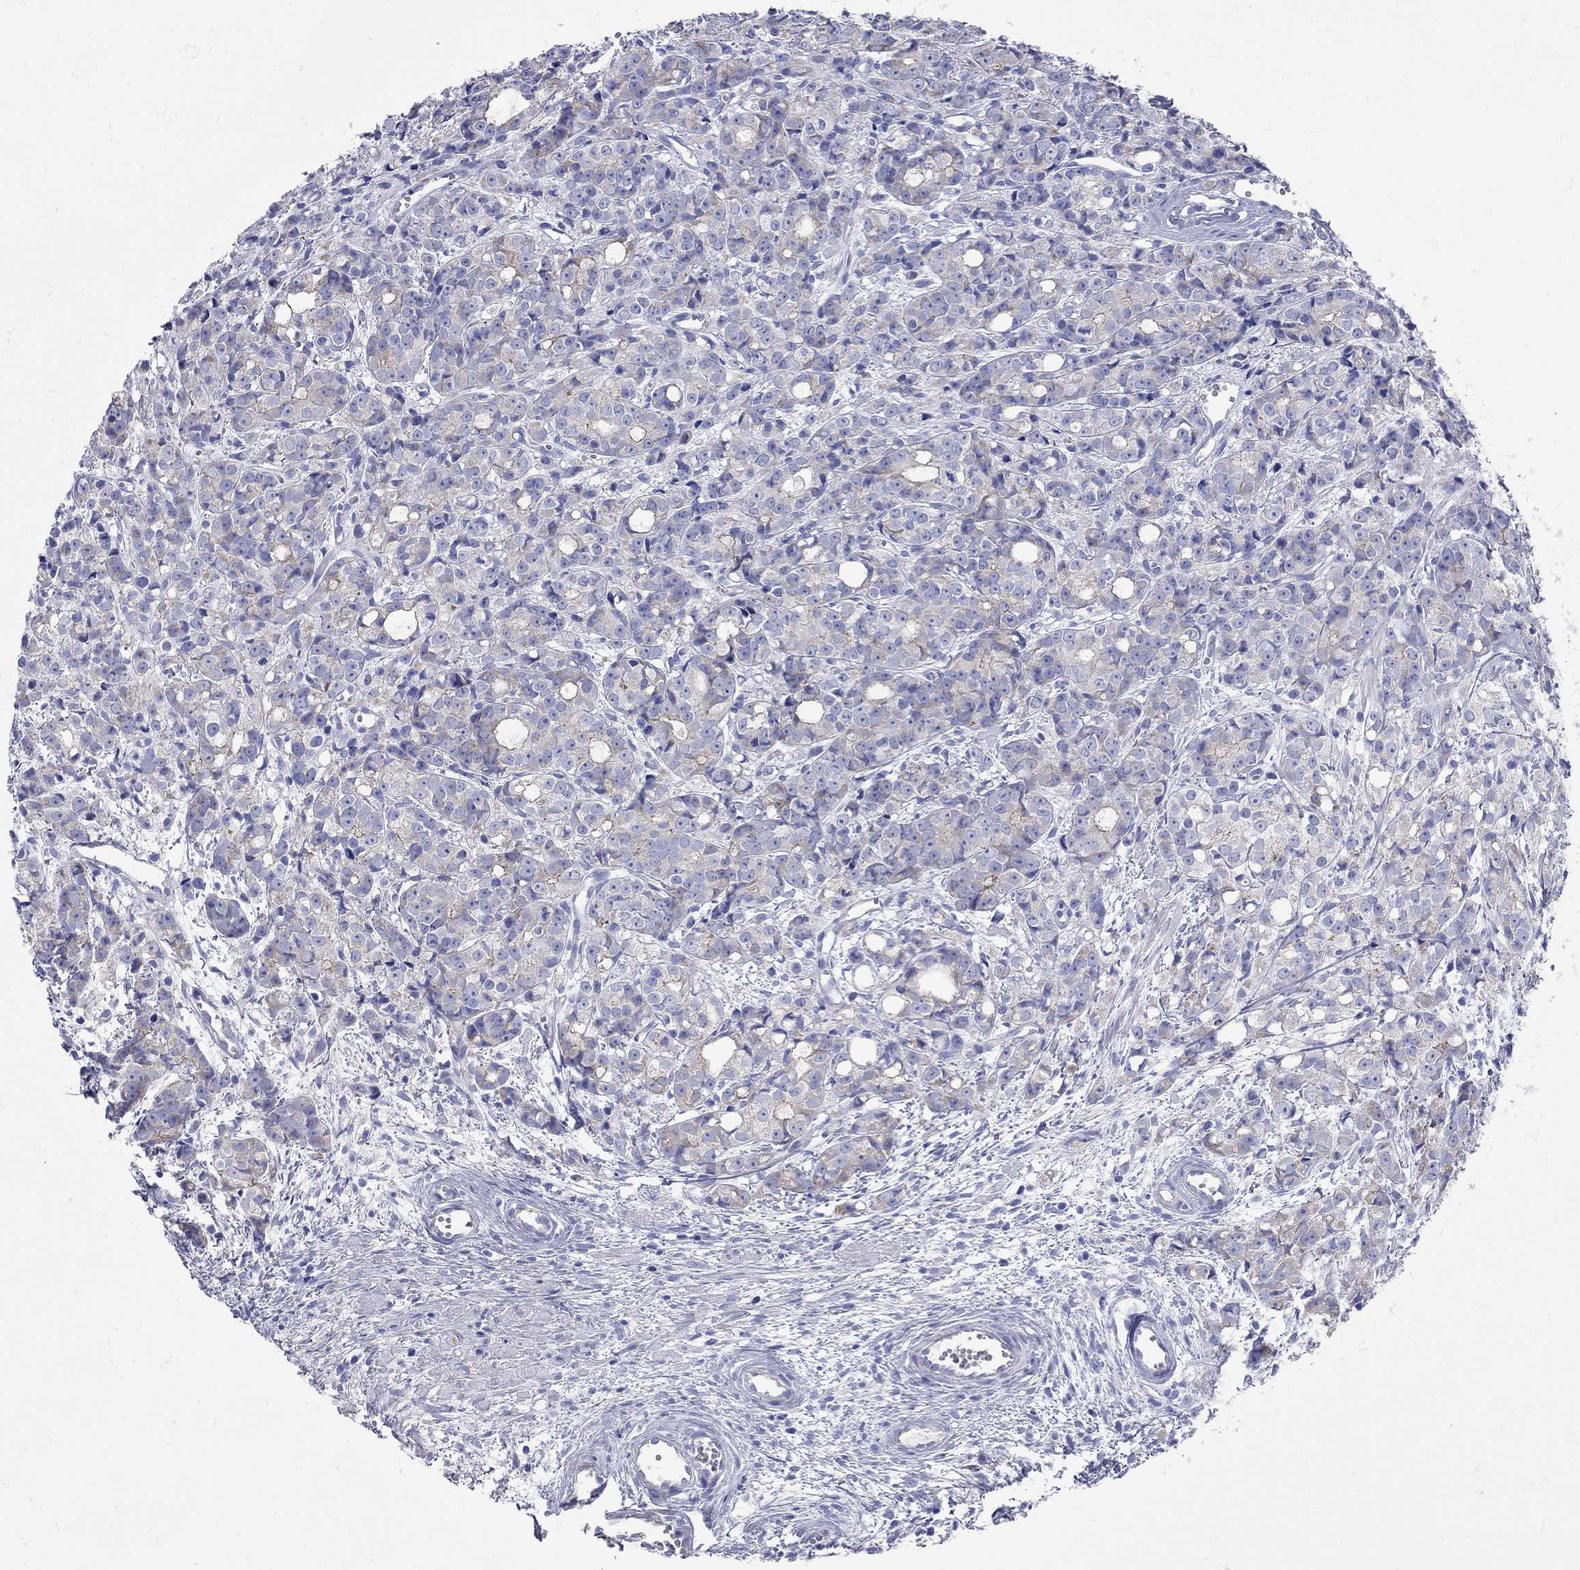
{"staining": {"intensity": "weak", "quantity": "<25%", "location": "cytoplasmic/membranous"}, "tissue": "prostate cancer", "cell_type": "Tumor cells", "image_type": "cancer", "snomed": [{"axis": "morphology", "description": "Adenocarcinoma, Medium grade"}, {"axis": "topography", "description": "Prostate"}], "caption": "Human prostate adenocarcinoma (medium-grade) stained for a protein using immunohistochemistry (IHC) reveals no expression in tumor cells.", "gene": "PDZD3", "patient": {"sex": "male", "age": 74}}